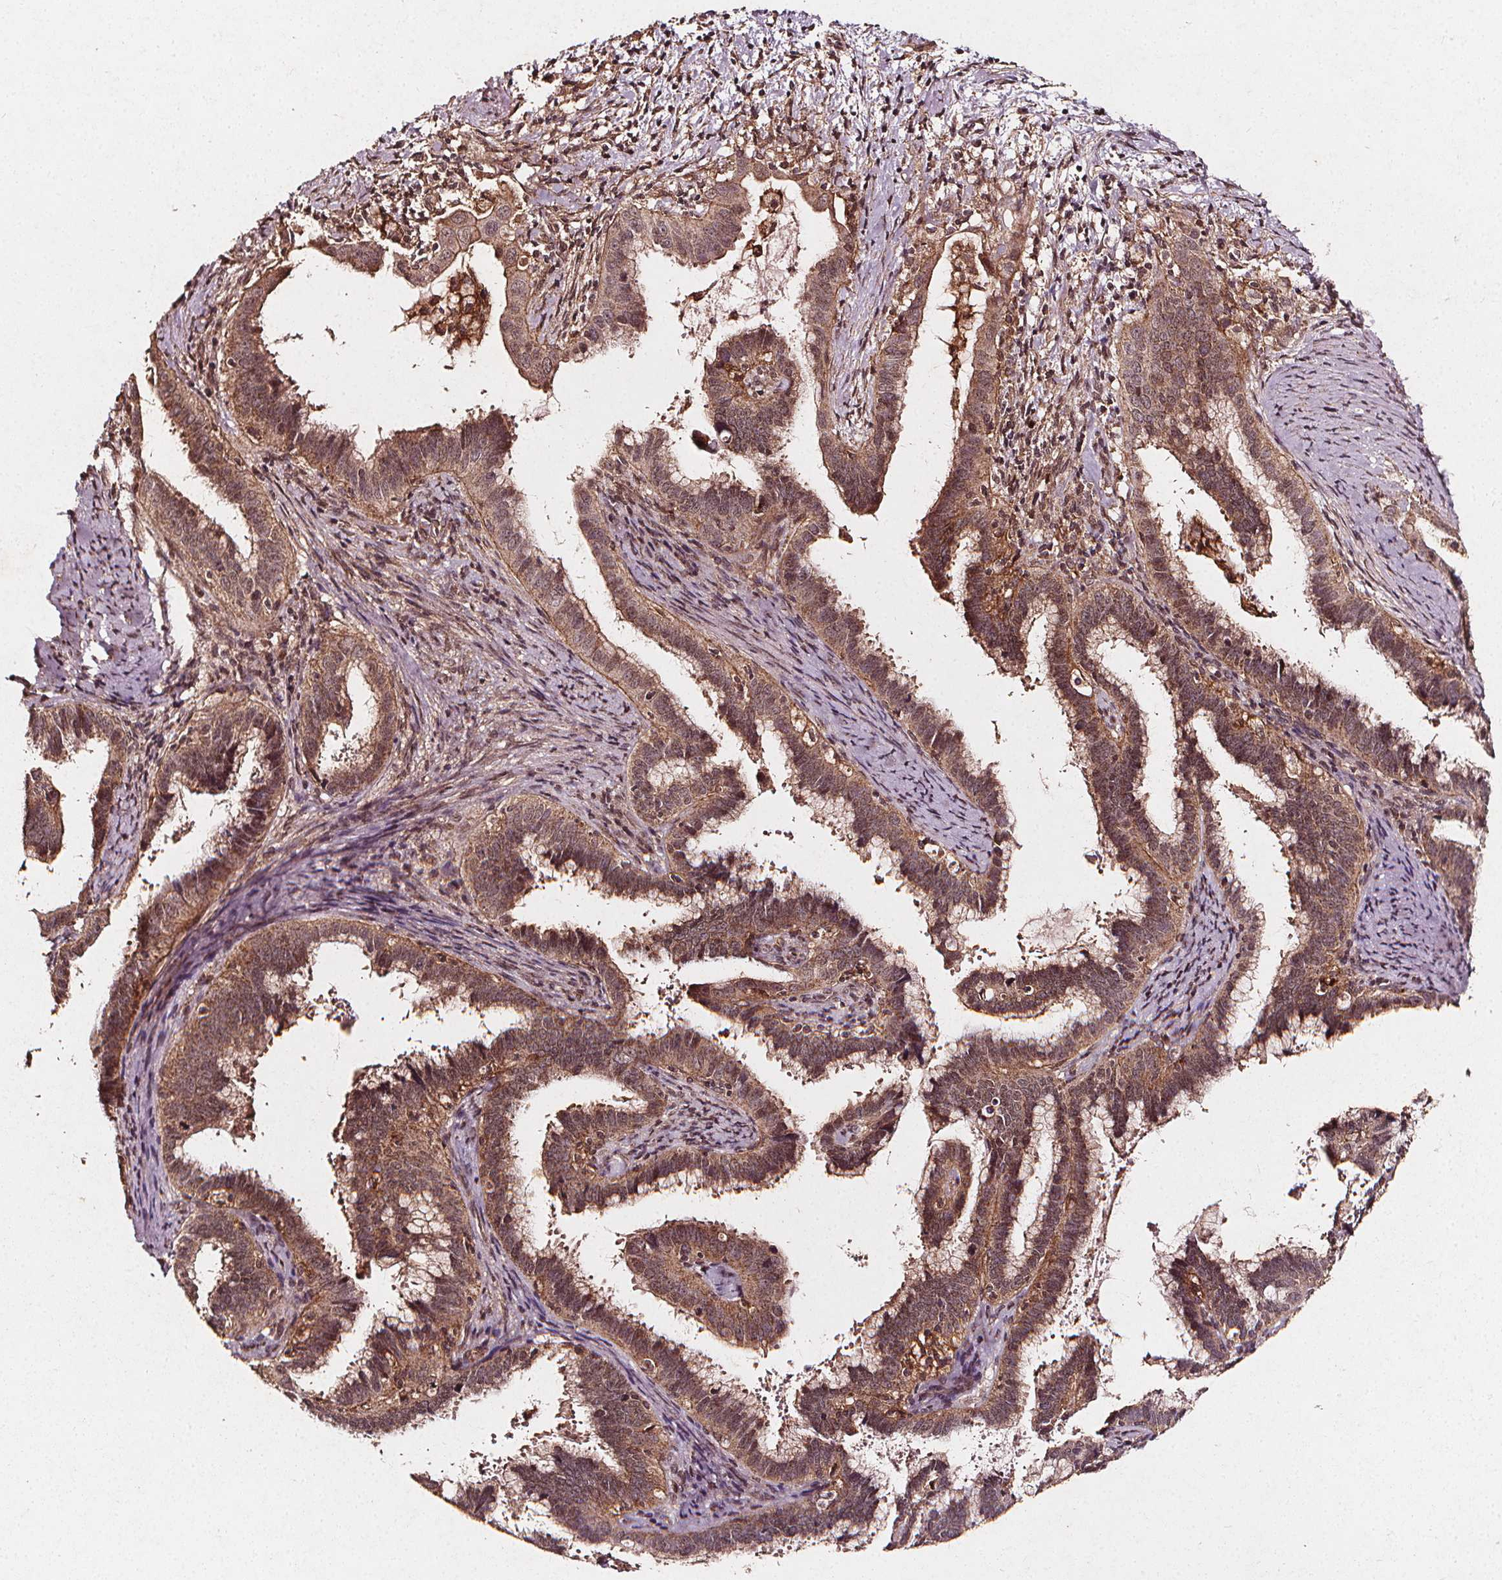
{"staining": {"intensity": "moderate", "quantity": ">75%", "location": "cytoplasmic/membranous"}, "tissue": "cervical cancer", "cell_type": "Tumor cells", "image_type": "cancer", "snomed": [{"axis": "morphology", "description": "Adenocarcinoma, NOS"}, {"axis": "topography", "description": "Cervix"}], "caption": "Tumor cells display medium levels of moderate cytoplasmic/membranous staining in approximately >75% of cells in human cervical cancer. The staining was performed using DAB (3,3'-diaminobenzidine) to visualize the protein expression in brown, while the nuclei were stained in blue with hematoxylin (Magnification: 20x).", "gene": "ABCA1", "patient": {"sex": "female", "age": 56}}